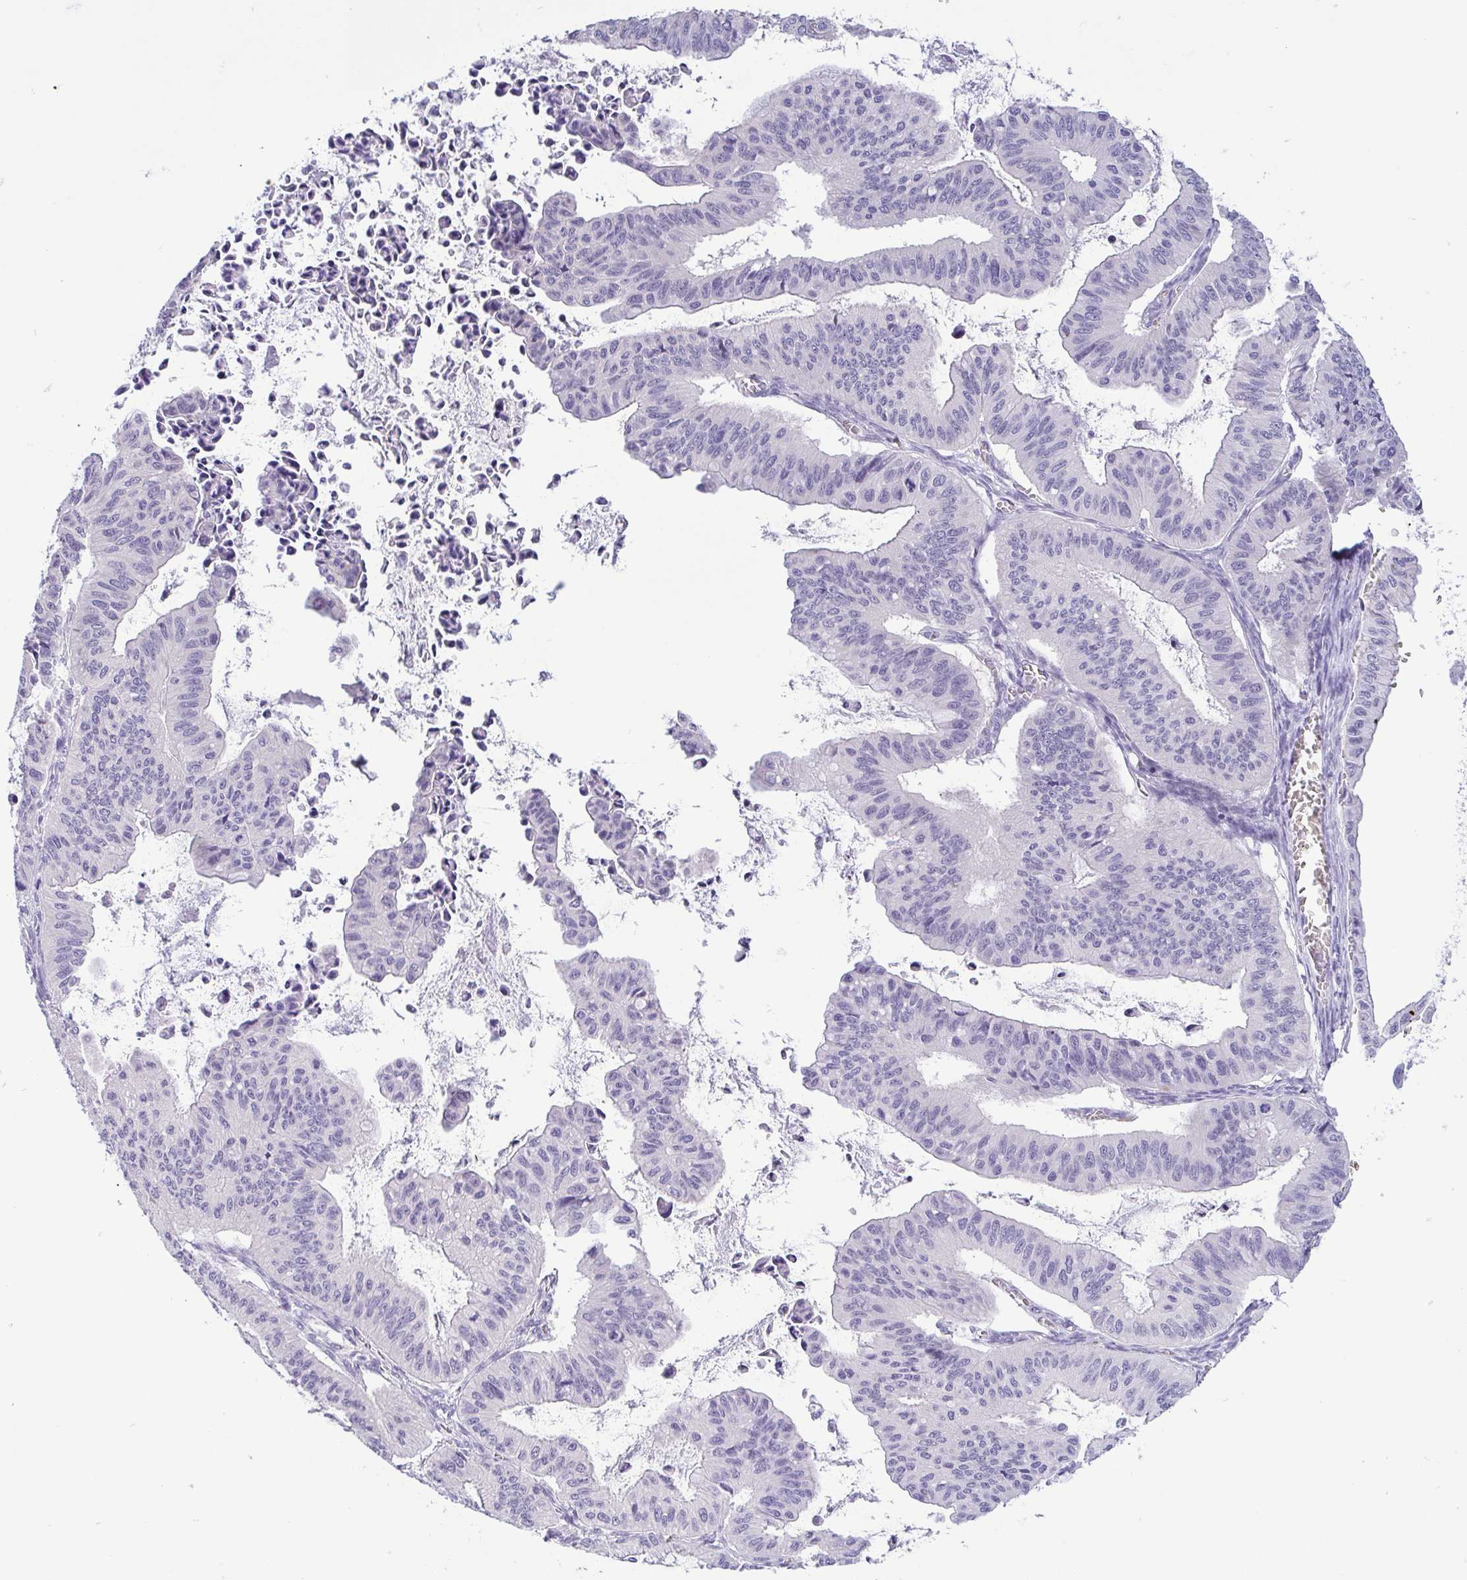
{"staining": {"intensity": "negative", "quantity": "none", "location": "none"}, "tissue": "ovarian cancer", "cell_type": "Tumor cells", "image_type": "cancer", "snomed": [{"axis": "morphology", "description": "Cystadenocarcinoma, mucinous, NOS"}, {"axis": "topography", "description": "Ovary"}], "caption": "Immunohistochemical staining of human mucinous cystadenocarcinoma (ovarian) reveals no significant staining in tumor cells. The staining was performed using DAB to visualize the protein expression in brown, while the nuclei were stained in blue with hematoxylin (Magnification: 20x).", "gene": "MYL7", "patient": {"sex": "female", "age": 72}}